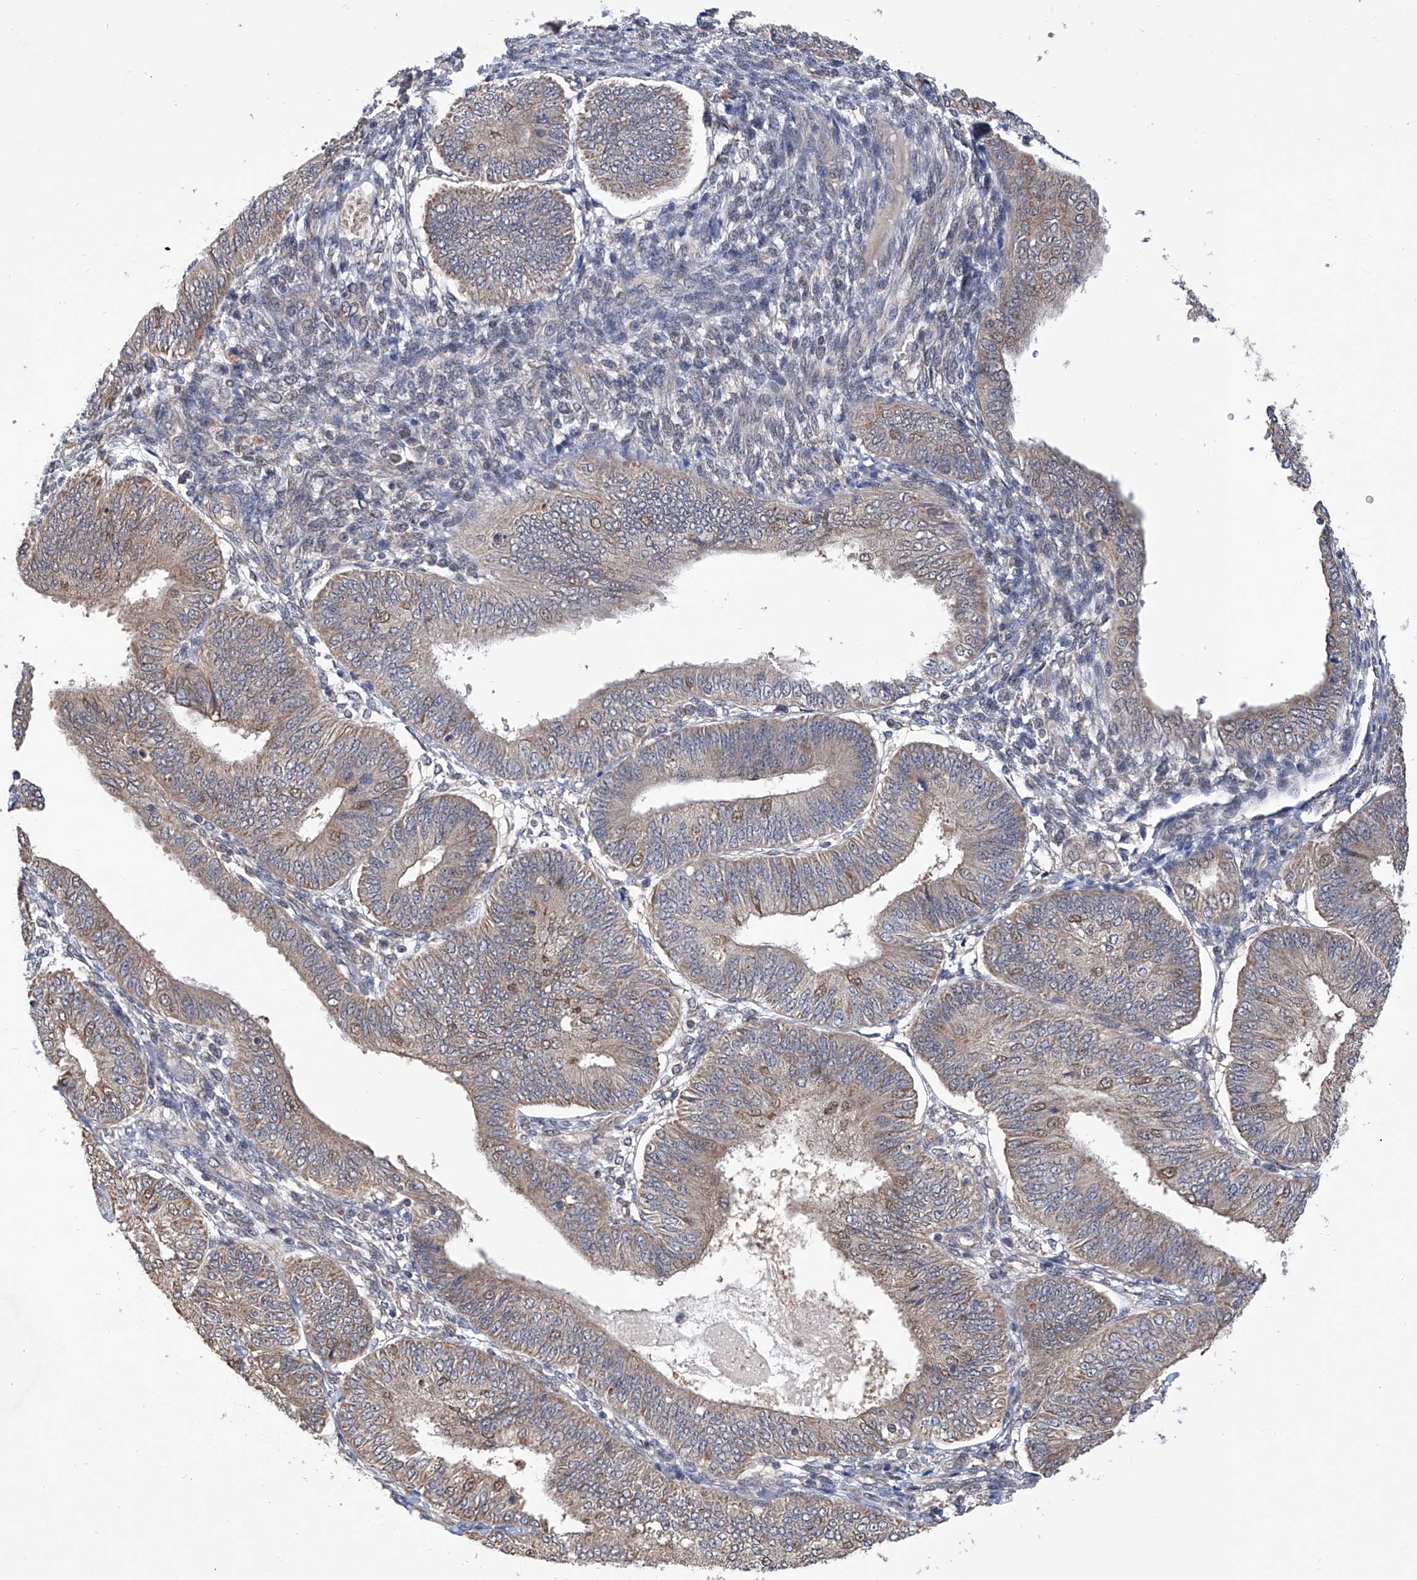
{"staining": {"intensity": "weak", "quantity": ">75%", "location": "cytoplasmic/membranous"}, "tissue": "endometrial cancer", "cell_type": "Tumor cells", "image_type": "cancer", "snomed": [{"axis": "morphology", "description": "Adenocarcinoma, NOS"}, {"axis": "topography", "description": "Endometrium"}], "caption": "Immunohistochemical staining of human endometrial cancer exhibits weak cytoplasmic/membranous protein staining in approximately >75% of tumor cells. The staining is performed using DAB brown chromogen to label protein expression. The nuclei are counter-stained blue using hematoxylin.", "gene": "USP45", "patient": {"sex": "female", "age": 58}}